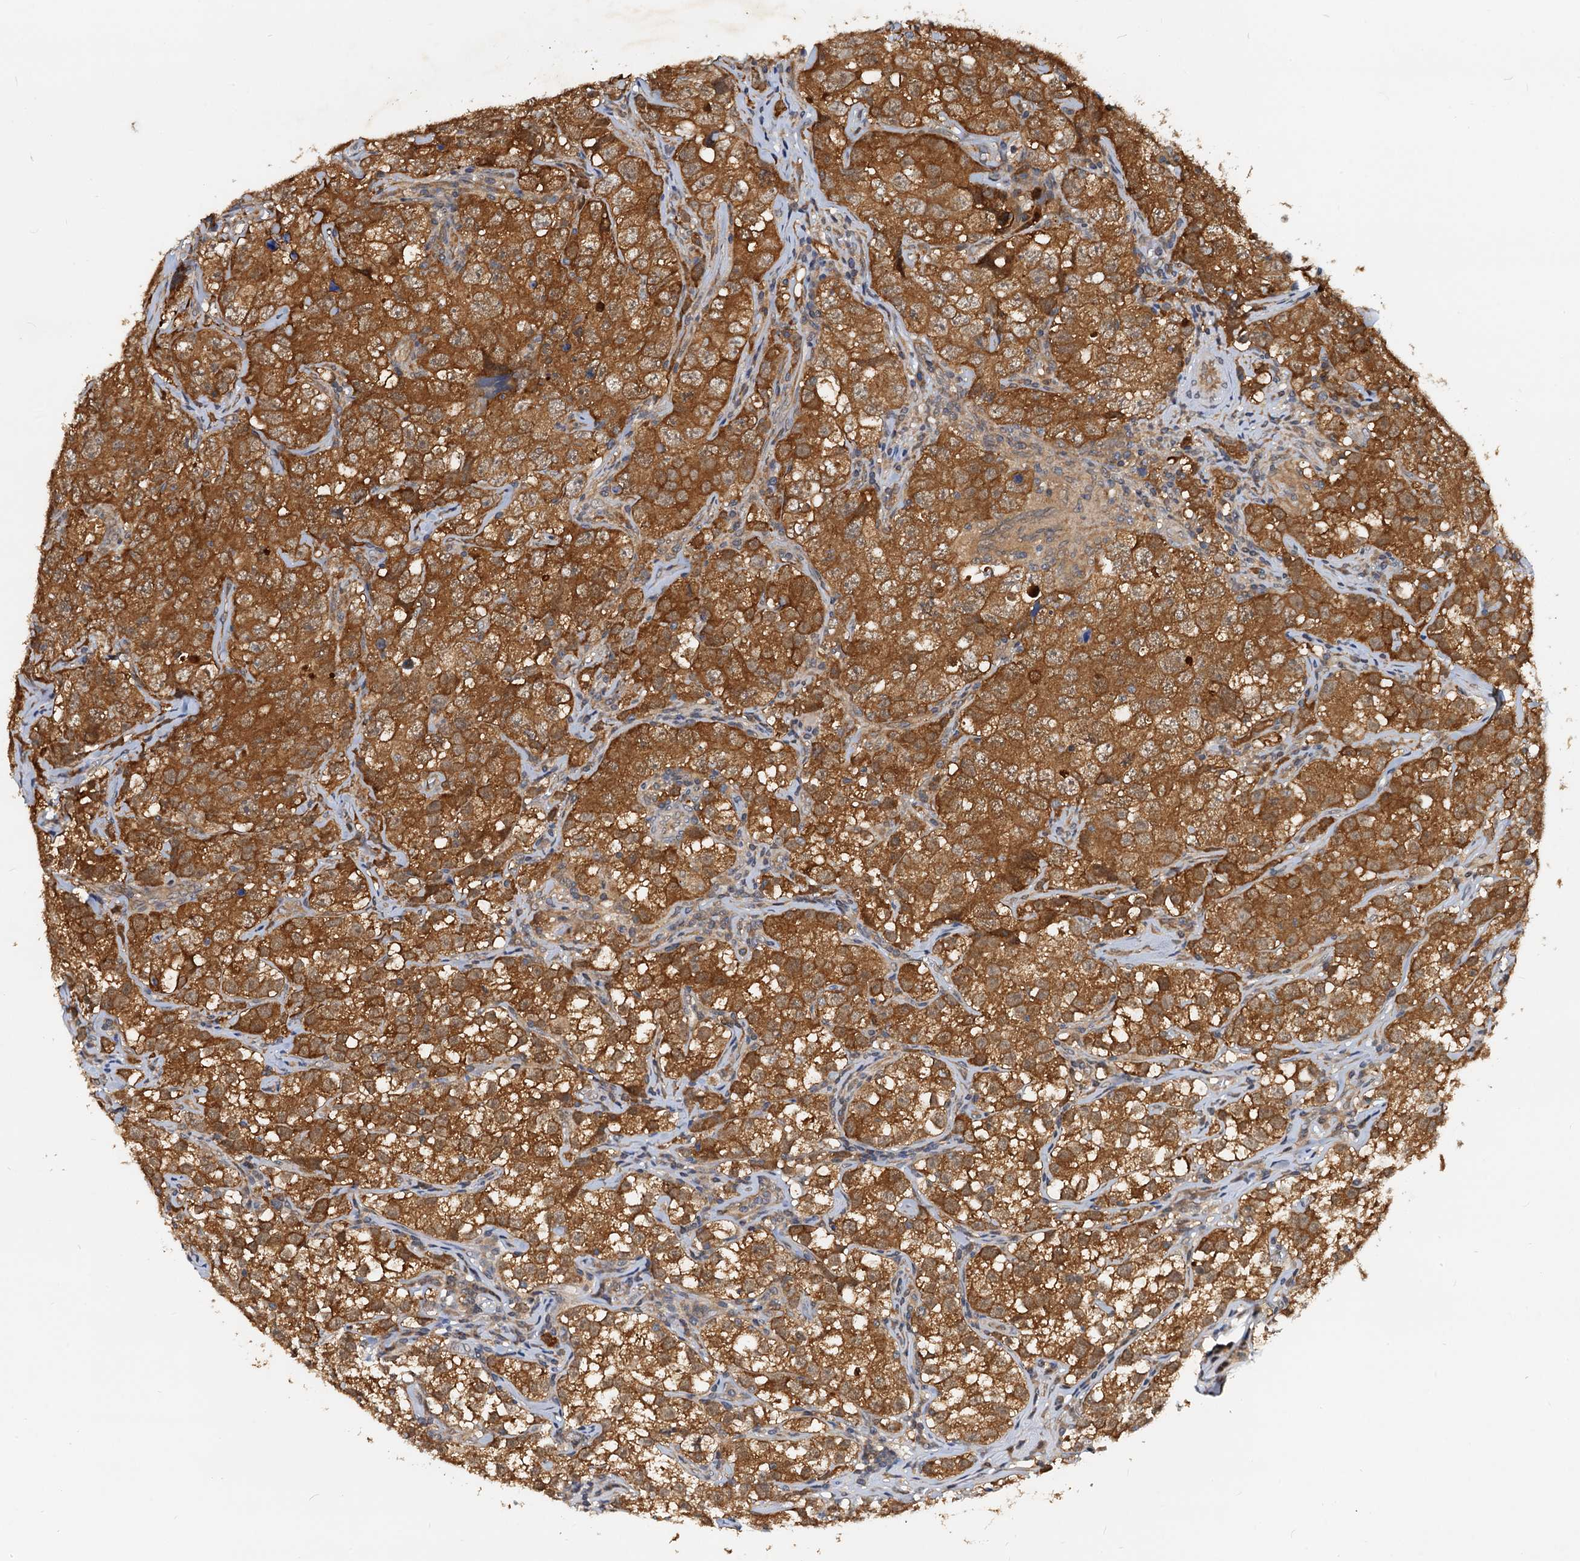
{"staining": {"intensity": "strong", "quantity": ">75%", "location": "cytoplasmic/membranous"}, "tissue": "testis cancer", "cell_type": "Tumor cells", "image_type": "cancer", "snomed": [{"axis": "morphology", "description": "Seminoma, NOS"}, {"axis": "morphology", "description": "Carcinoma, Embryonal, NOS"}, {"axis": "topography", "description": "Testis"}], "caption": "Testis cancer (embryonal carcinoma) stained with immunohistochemistry exhibits strong cytoplasmic/membranous positivity in about >75% of tumor cells.", "gene": "PTGES3", "patient": {"sex": "male", "age": 43}}